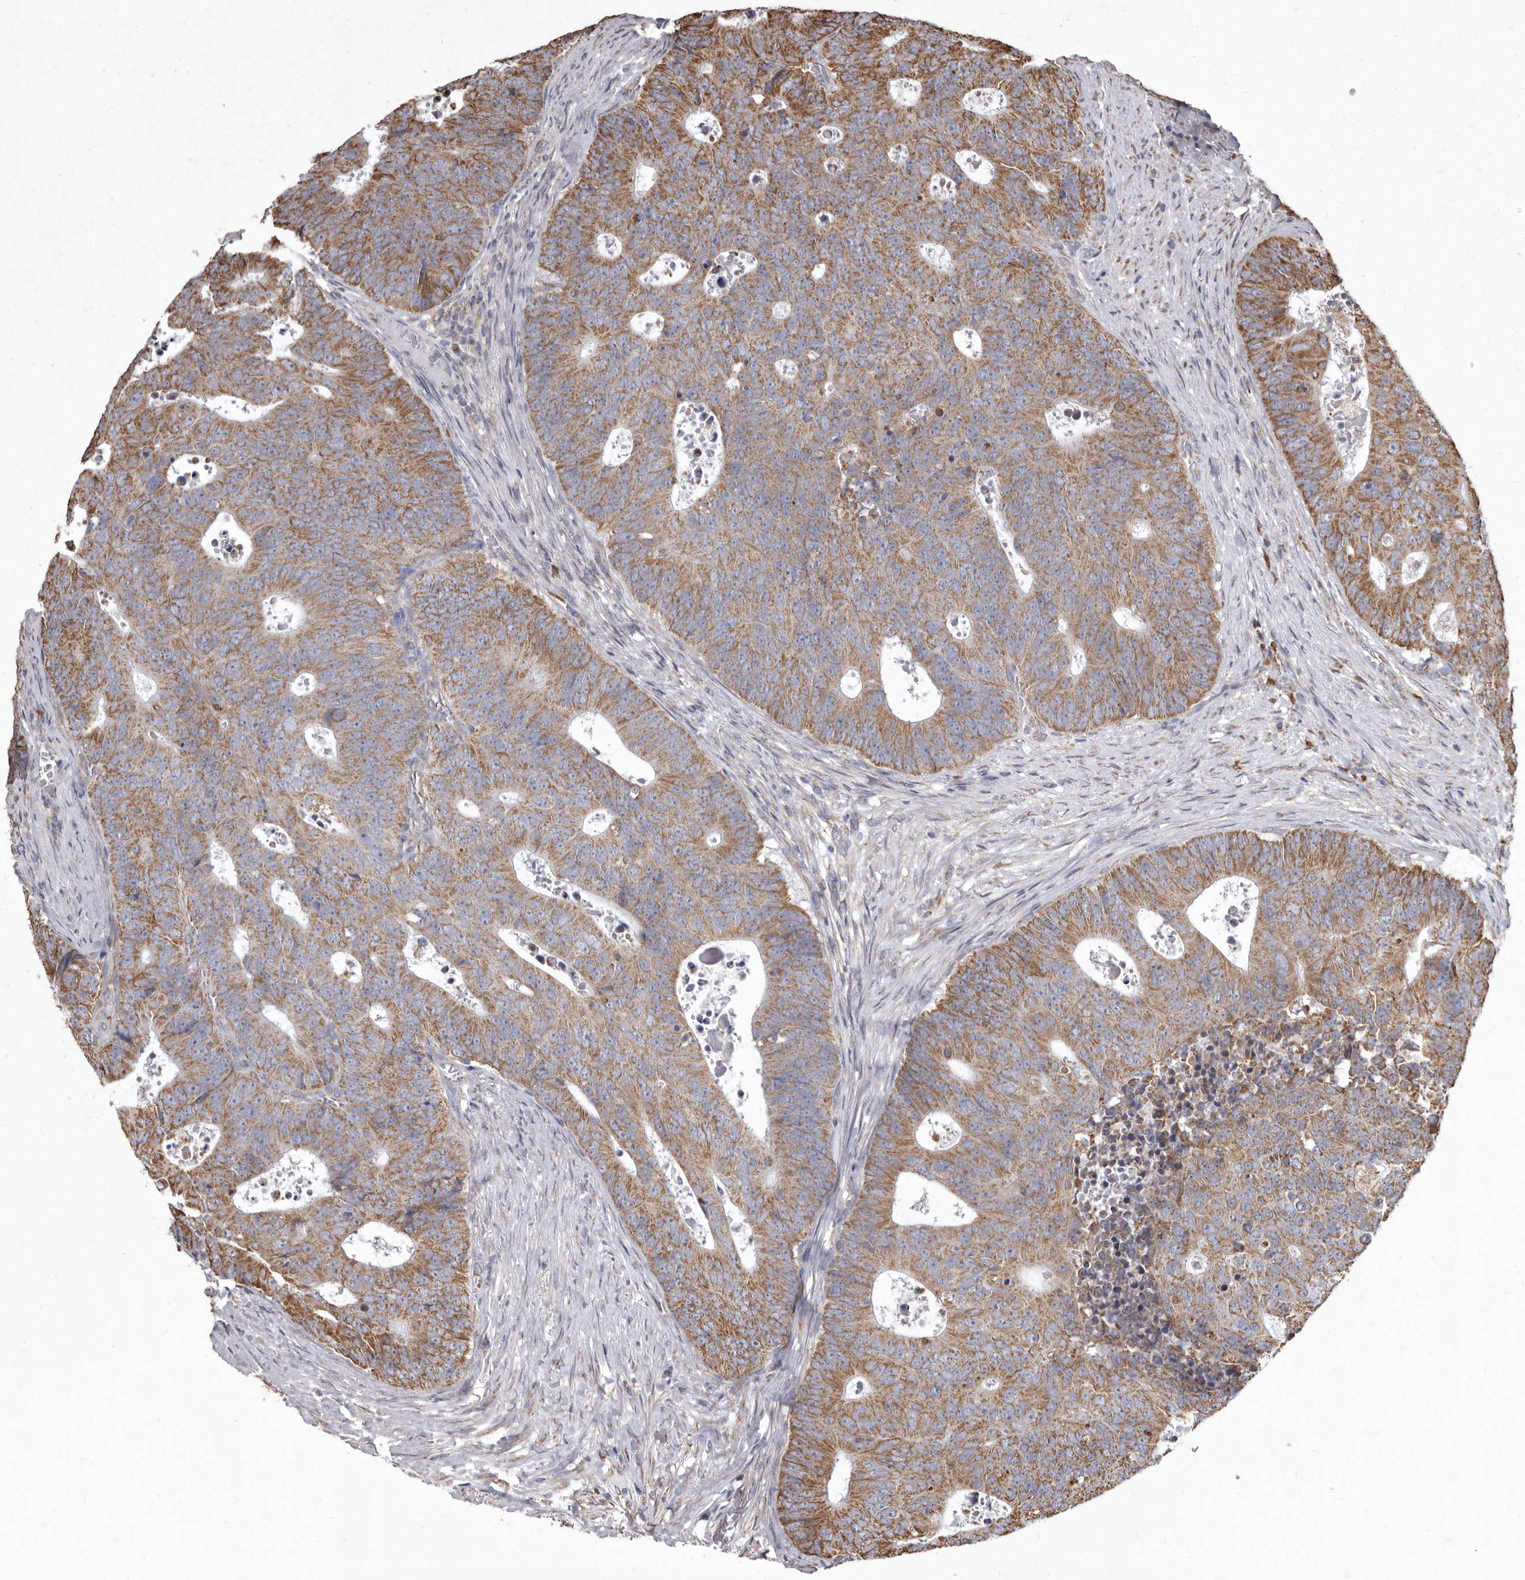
{"staining": {"intensity": "moderate", "quantity": ">75%", "location": "cytoplasmic/membranous"}, "tissue": "colorectal cancer", "cell_type": "Tumor cells", "image_type": "cancer", "snomed": [{"axis": "morphology", "description": "Adenocarcinoma, NOS"}, {"axis": "topography", "description": "Colon"}], "caption": "This is a micrograph of immunohistochemistry staining of colorectal cancer (adenocarcinoma), which shows moderate expression in the cytoplasmic/membranous of tumor cells.", "gene": "CDK5RAP3", "patient": {"sex": "male", "age": 87}}